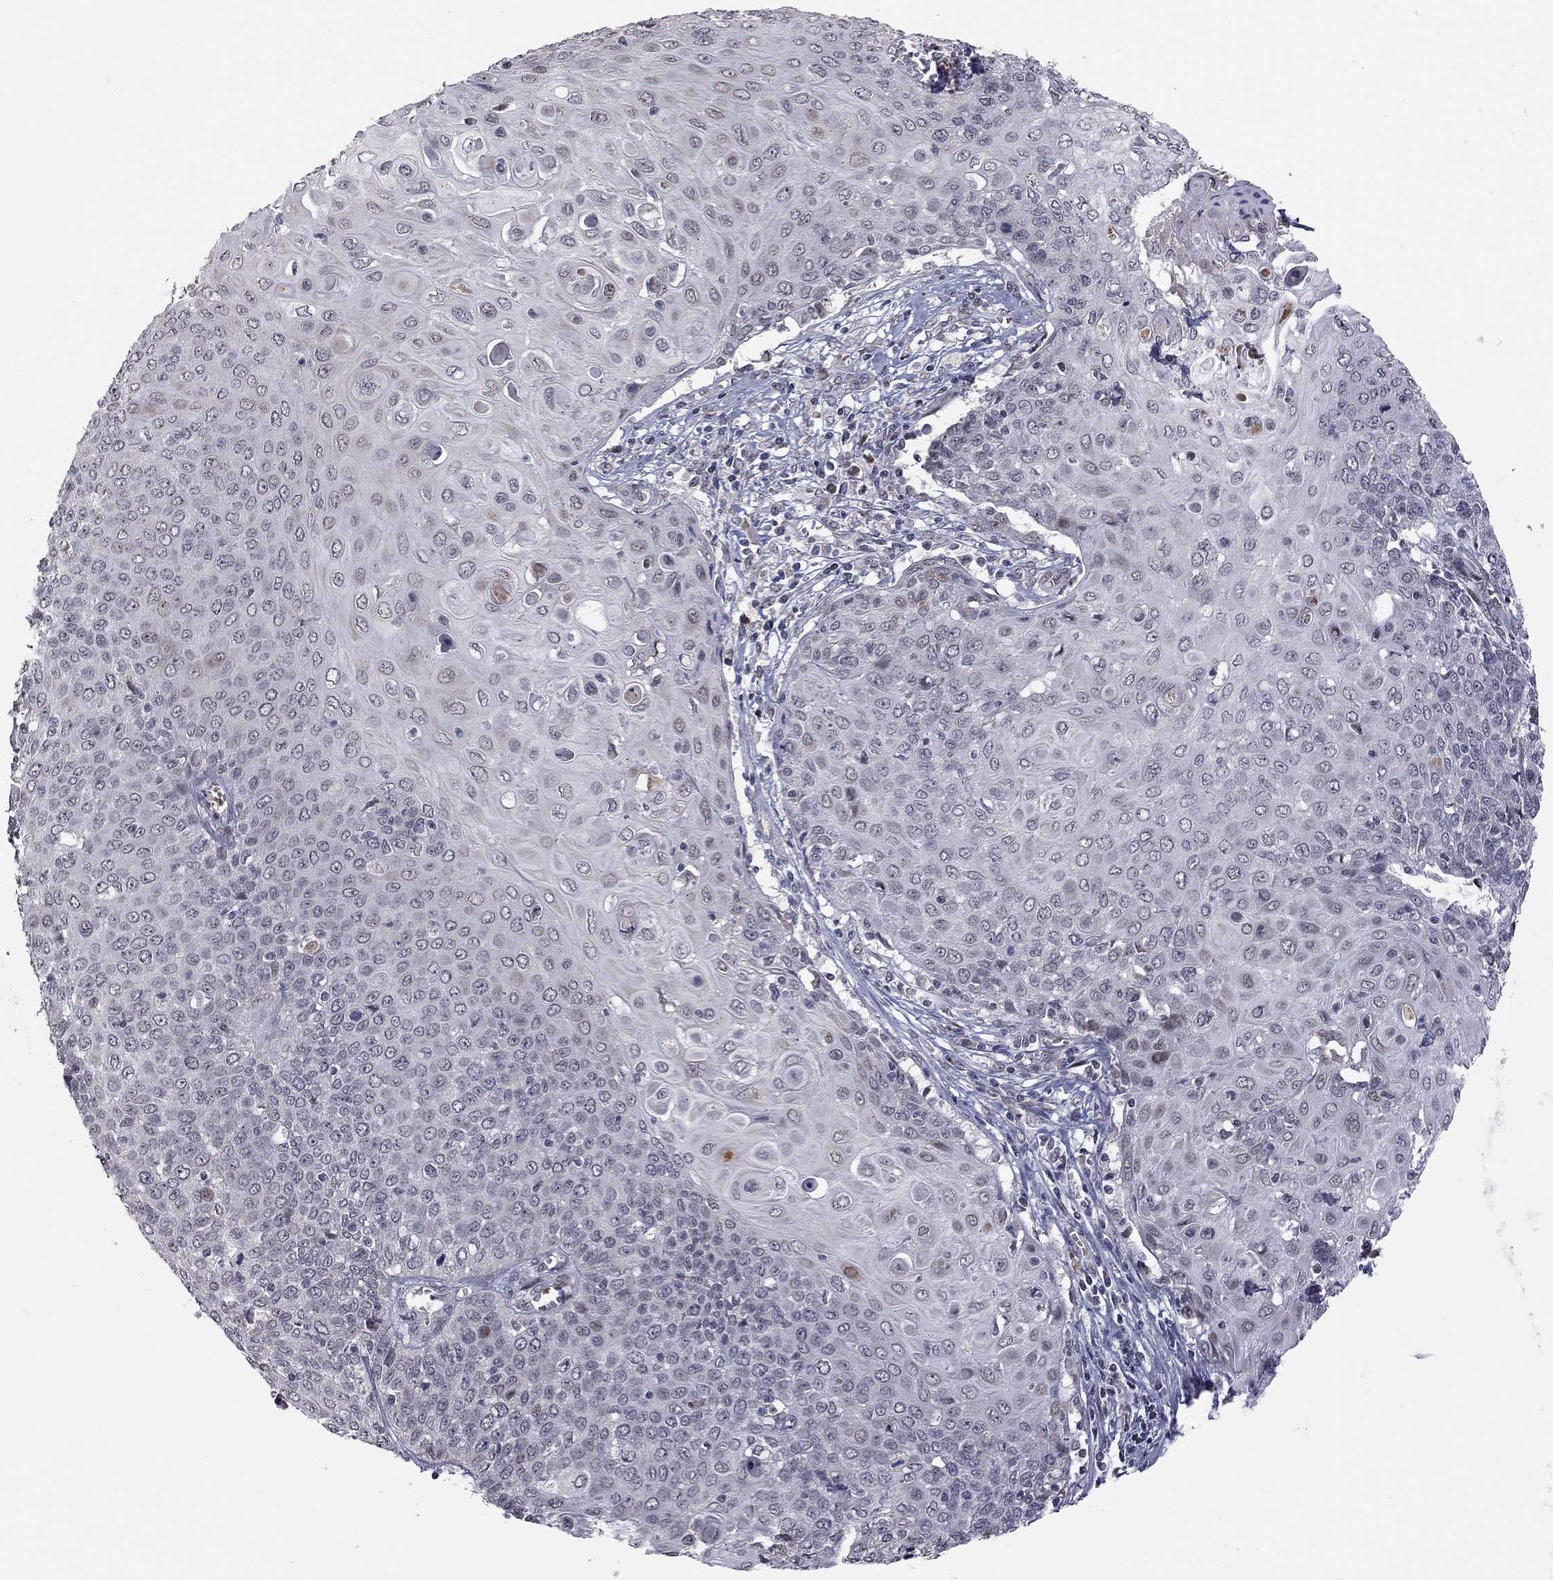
{"staining": {"intensity": "negative", "quantity": "none", "location": "none"}, "tissue": "cervical cancer", "cell_type": "Tumor cells", "image_type": "cancer", "snomed": [{"axis": "morphology", "description": "Squamous cell carcinoma, NOS"}, {"axis": "topography", "description": "Cervix"}], "caption": "Immunohistochemistry histopathology image of human cervical cancer (squamous cell carcinoma) stained for a protein (brown), which reveals no staining in tumor cells.", "gene": "MC3R", "patient": {"sex": "female", "age": 39}}